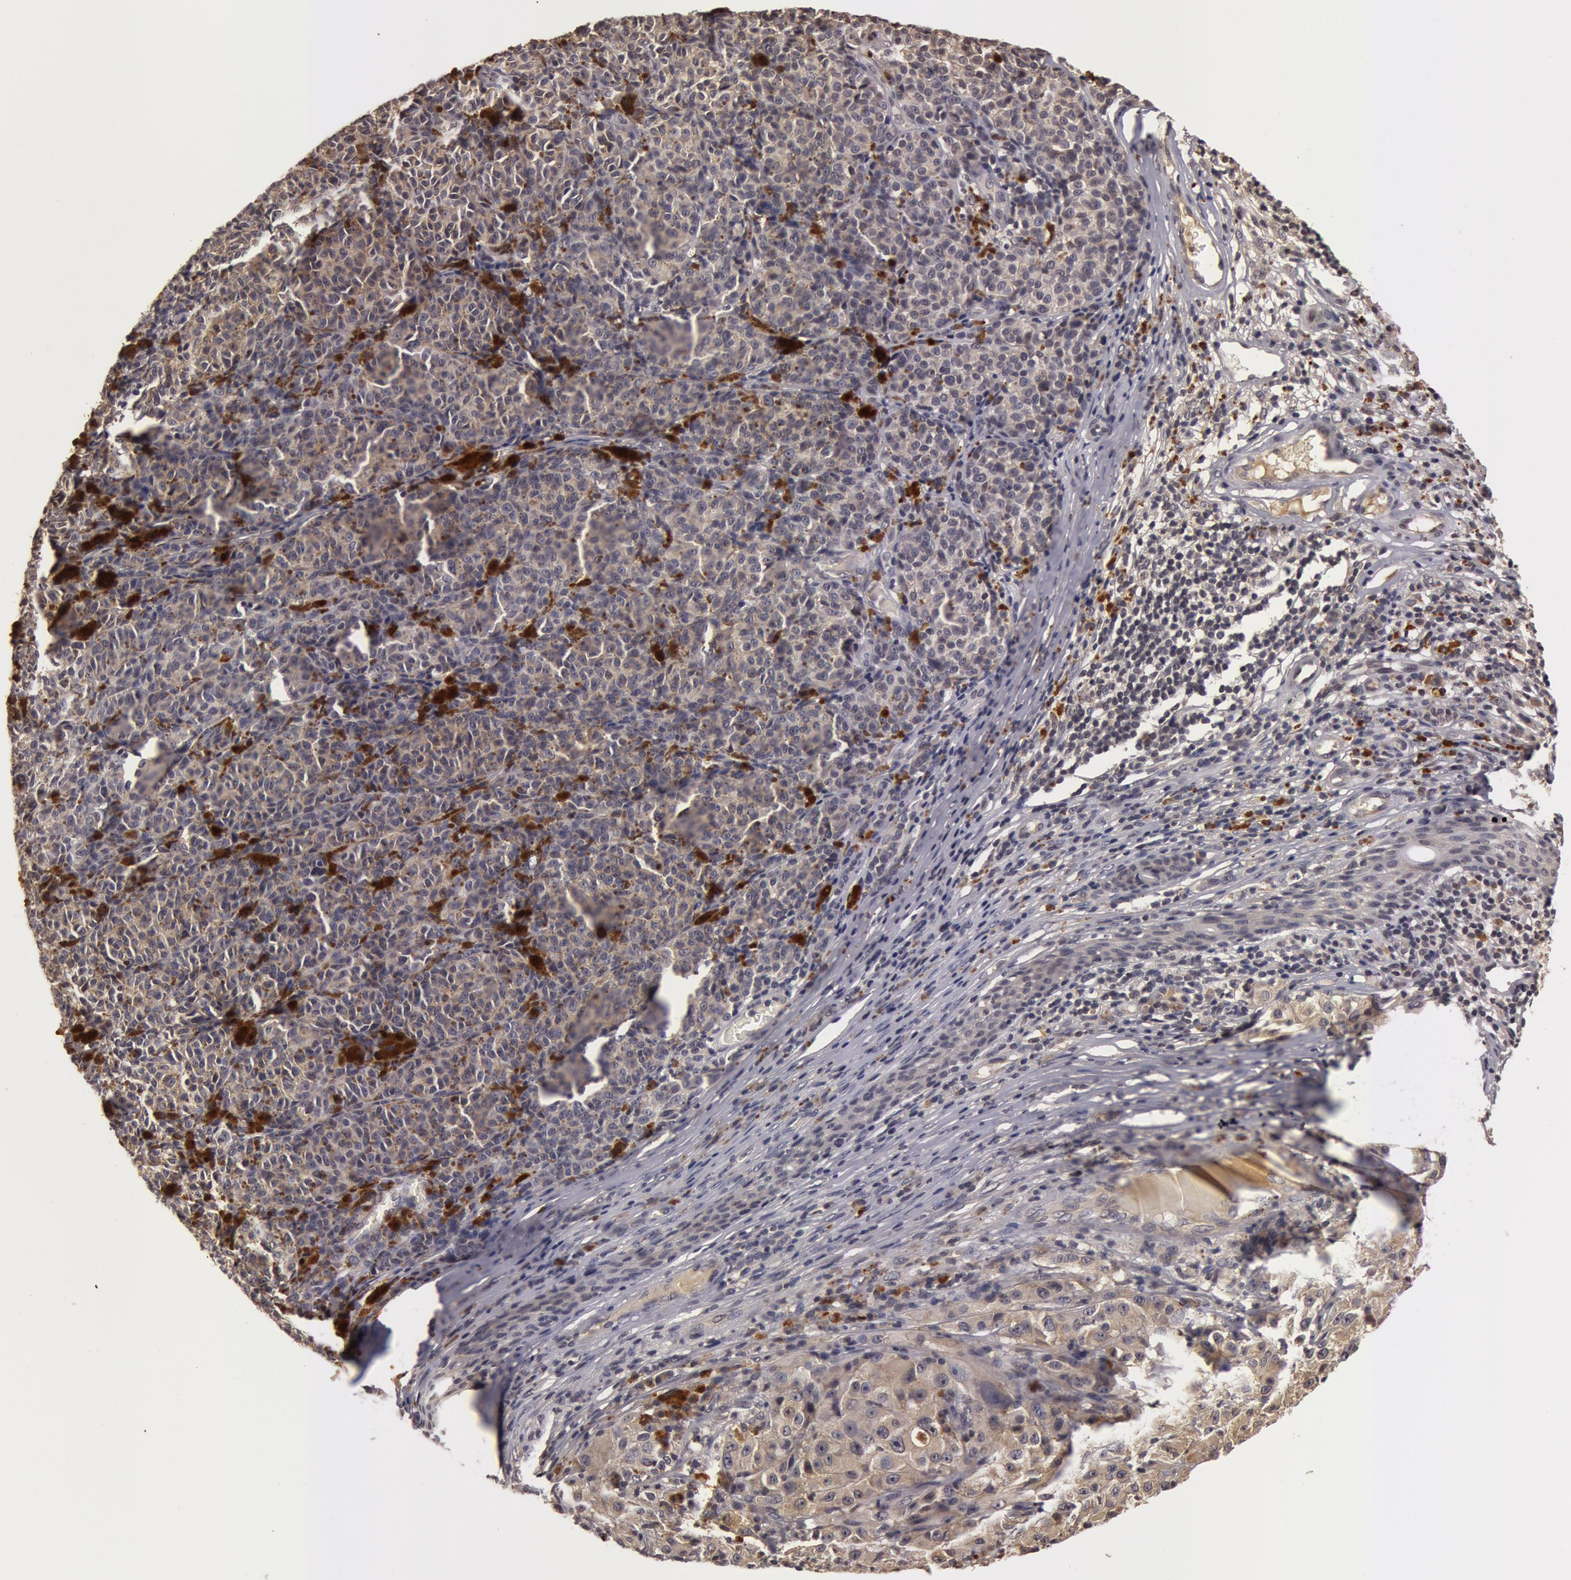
{"staining": {"intensity": "moderate", "quantity": ">75%", "location": "cytoplasmic/membranous"}, "tissue": "melanoma", "cell_type": "Tumor cells", "image_type": "cancer", "snomed": [{"axis": "morphology", "description": "Malignant melanoma, NOS"}, {"axis": "topography", "description": "Skin"}], "caption": "Protein staining of malignant melanoma tissue reveals moderate cytoplasmic/membranous expression in approximately >75% of tumor cells.", "gene": "BCHE", "patient": {"sex": "male", "age": 56}}